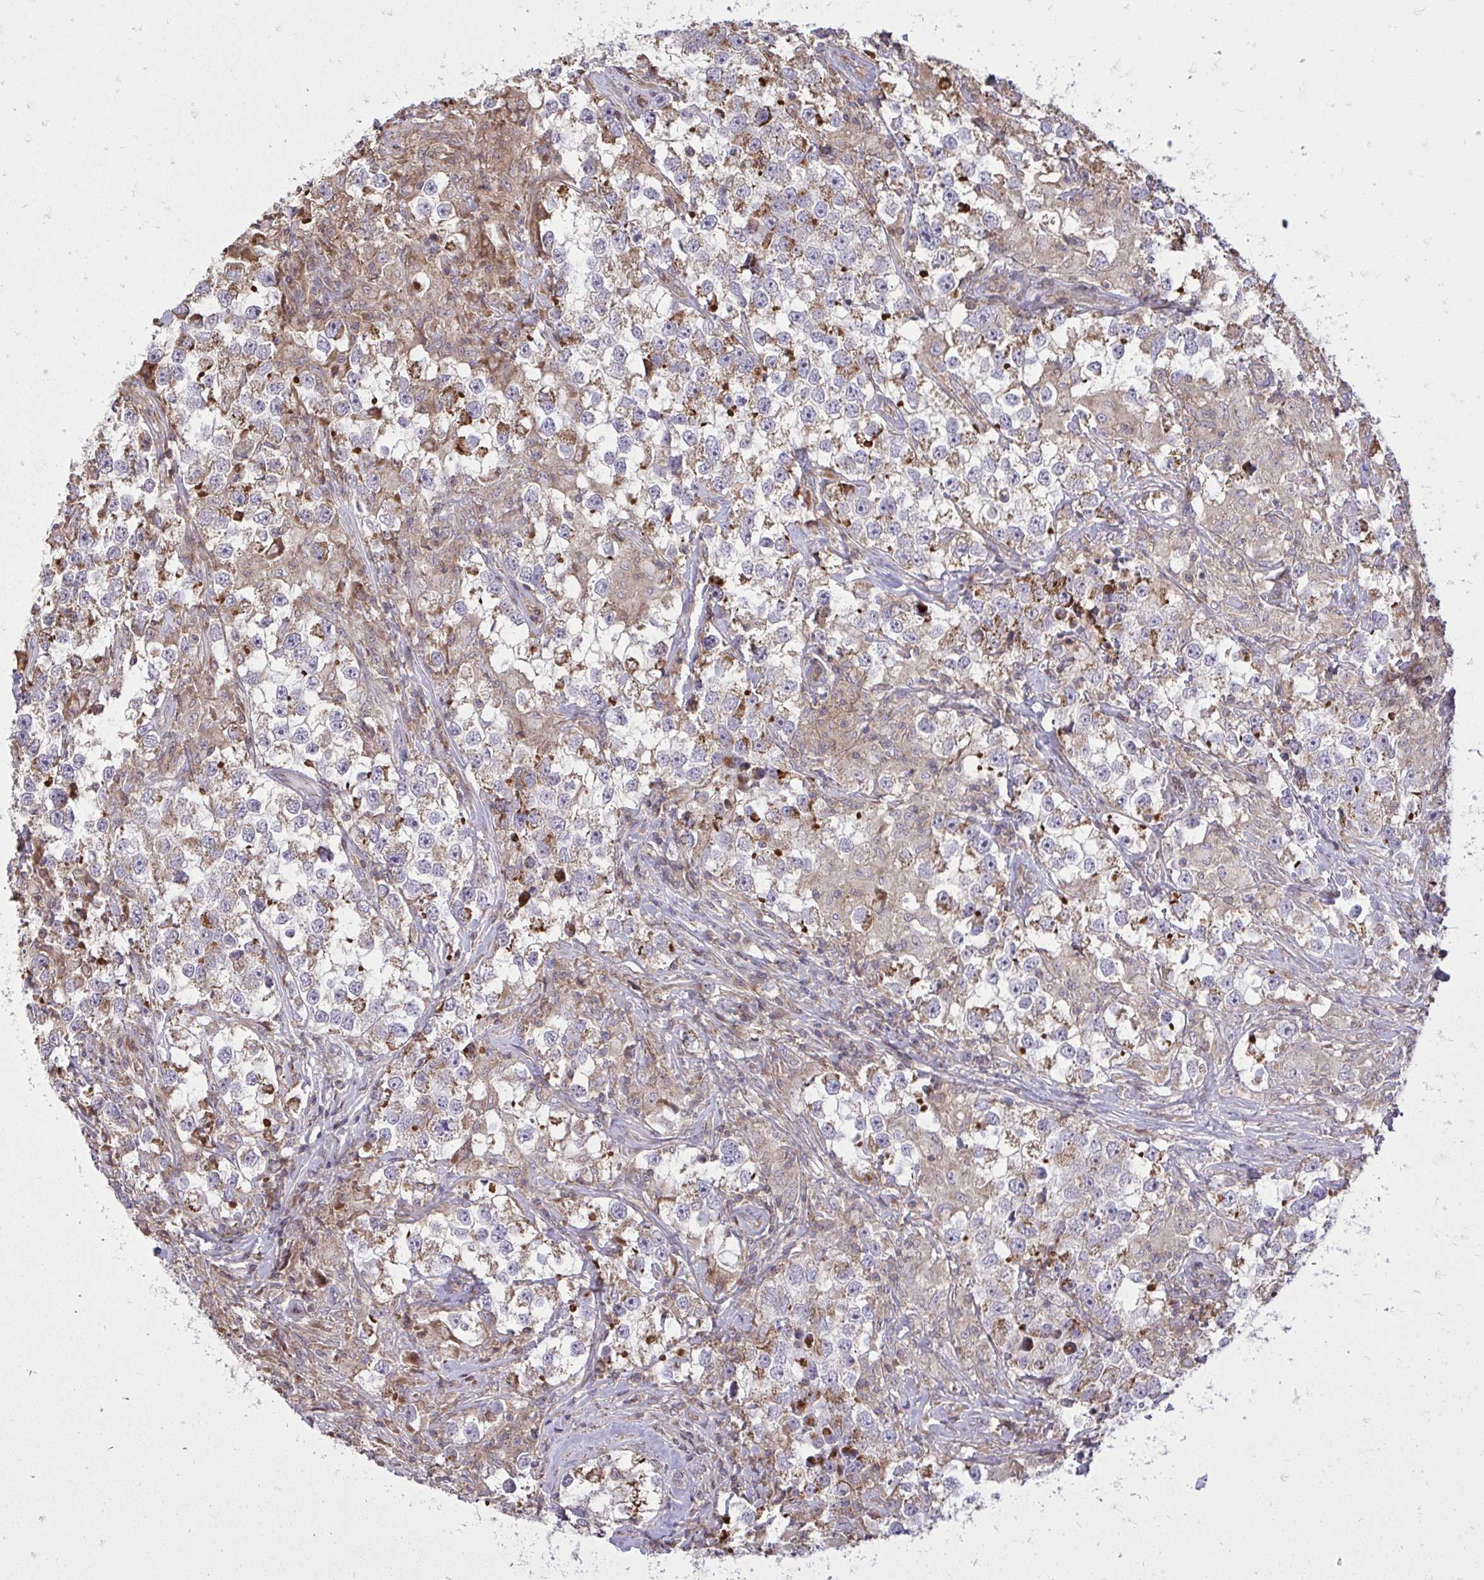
{"staining": {"intensity": "moderate", "quantity": "<25%", "location": "cytoplasmic/membranous"}, "tissue": "testis cancer", "cell_type": "Tumor cells", "image_type": "cancer", "snomed": [{"axis": "morphology", "description": "Seminoma, NOS"}, {"axis": "topography", "description": "Testis"}], "caption": "Human testis cancer stained with a protein marker demonstrates moderate staining in tumor cells.", "gene": "SLC7A5", "patient": {"sex": "male", "age": 46}}